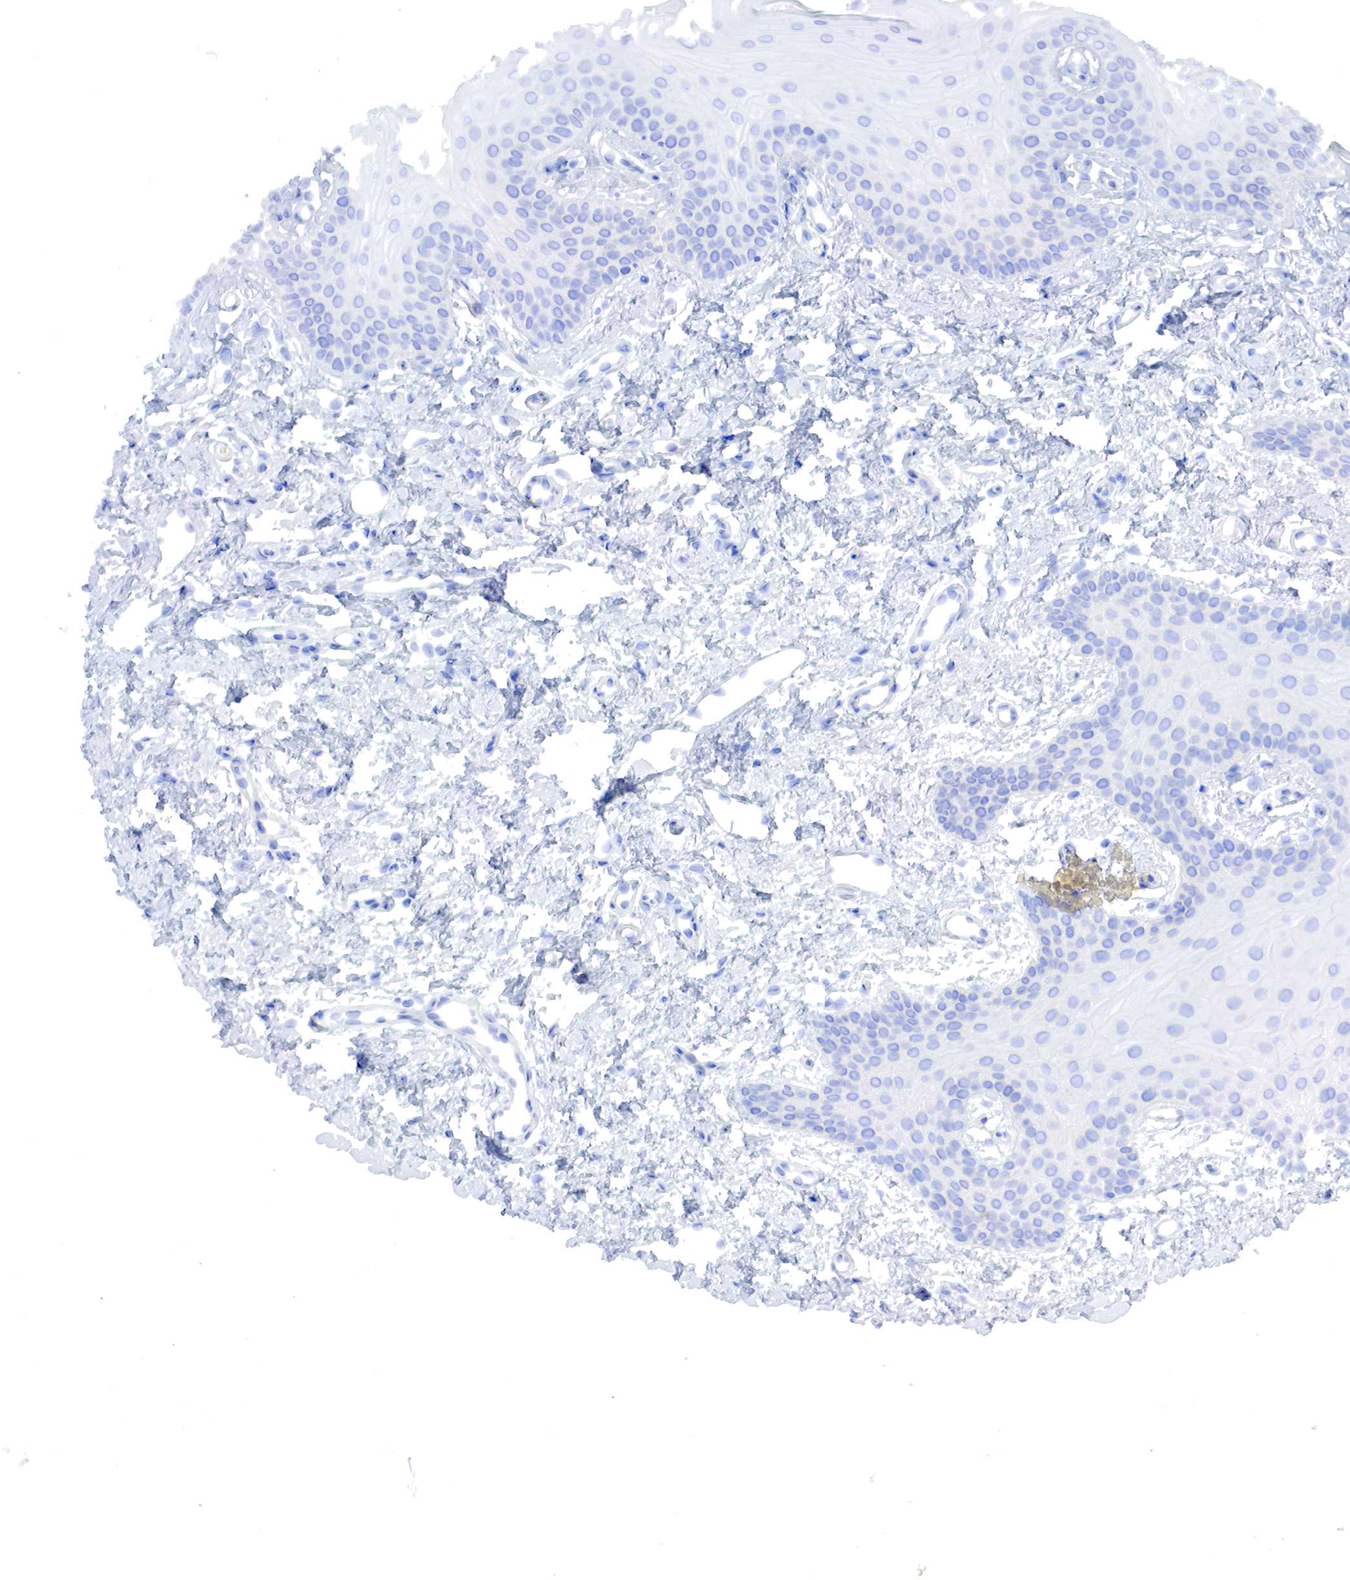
{"staining": {"intensity": "negative", "quantity": "none", "location": "none"}, "tissue": "oral mucosa", "cell_type": "Squamous epithelial cells", "image_type": "normal", "snomed": [{"axis": "morphology", "description": "Normal tissue, NOS"}, {"axis": "topography", "description": "Oral tissue"}], "caption": "The histopathology image displays no staining of squamous epithelial cells in normal oral mucosa. Nuclei are stained in blue.", "gene": "MSN", "patient": {"sex": "male", "age": 14}}